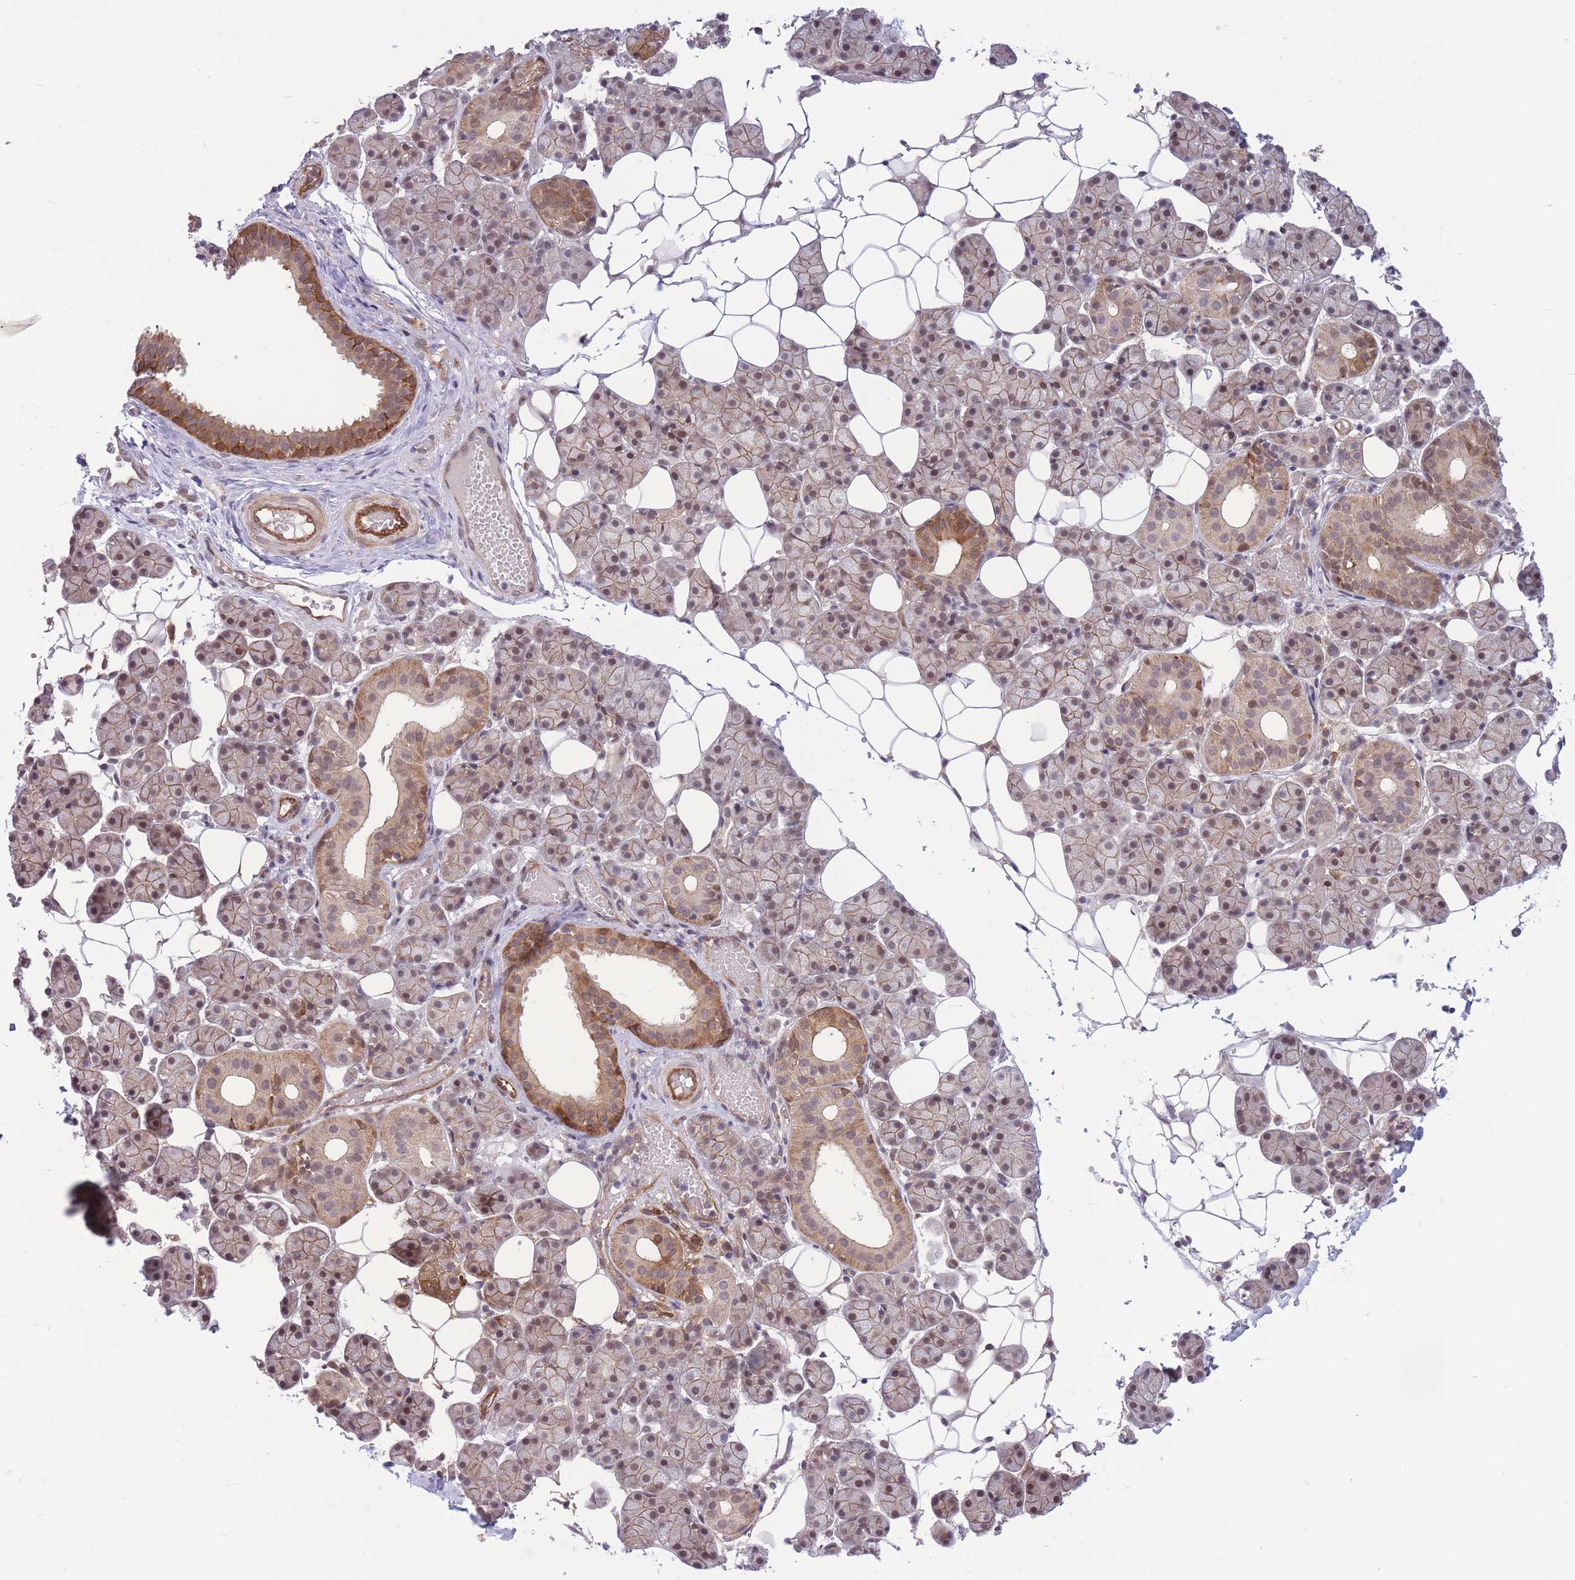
{"staining": {"intensity": "moderate", "quantity": "25%-75%", "location": "cytoplasmic/membranous,nuclear"}, "tissue": "salivary gland", "cell_type": "Glandular cells", "image_type": "normal", "snomed": [{"axis": "morphology", "description": "Normal tissue, NOS"}, {"axis": "topography", "description": "Salivary gland"}], "caption": "High-power microscopy captured an immunohistochemistry histopathology image of unremarkable salivary gland, revealing moderate cytoplasmic/membranous,nuclear expression in about 25%-75% of glandular cells. The staining is performed using DAB brown chromogen to label protein expression. The nuclei are counter-stained blue using hematoxylin.", "gene": "TCF20", "patient": {"sex": "female", "age": 33}}